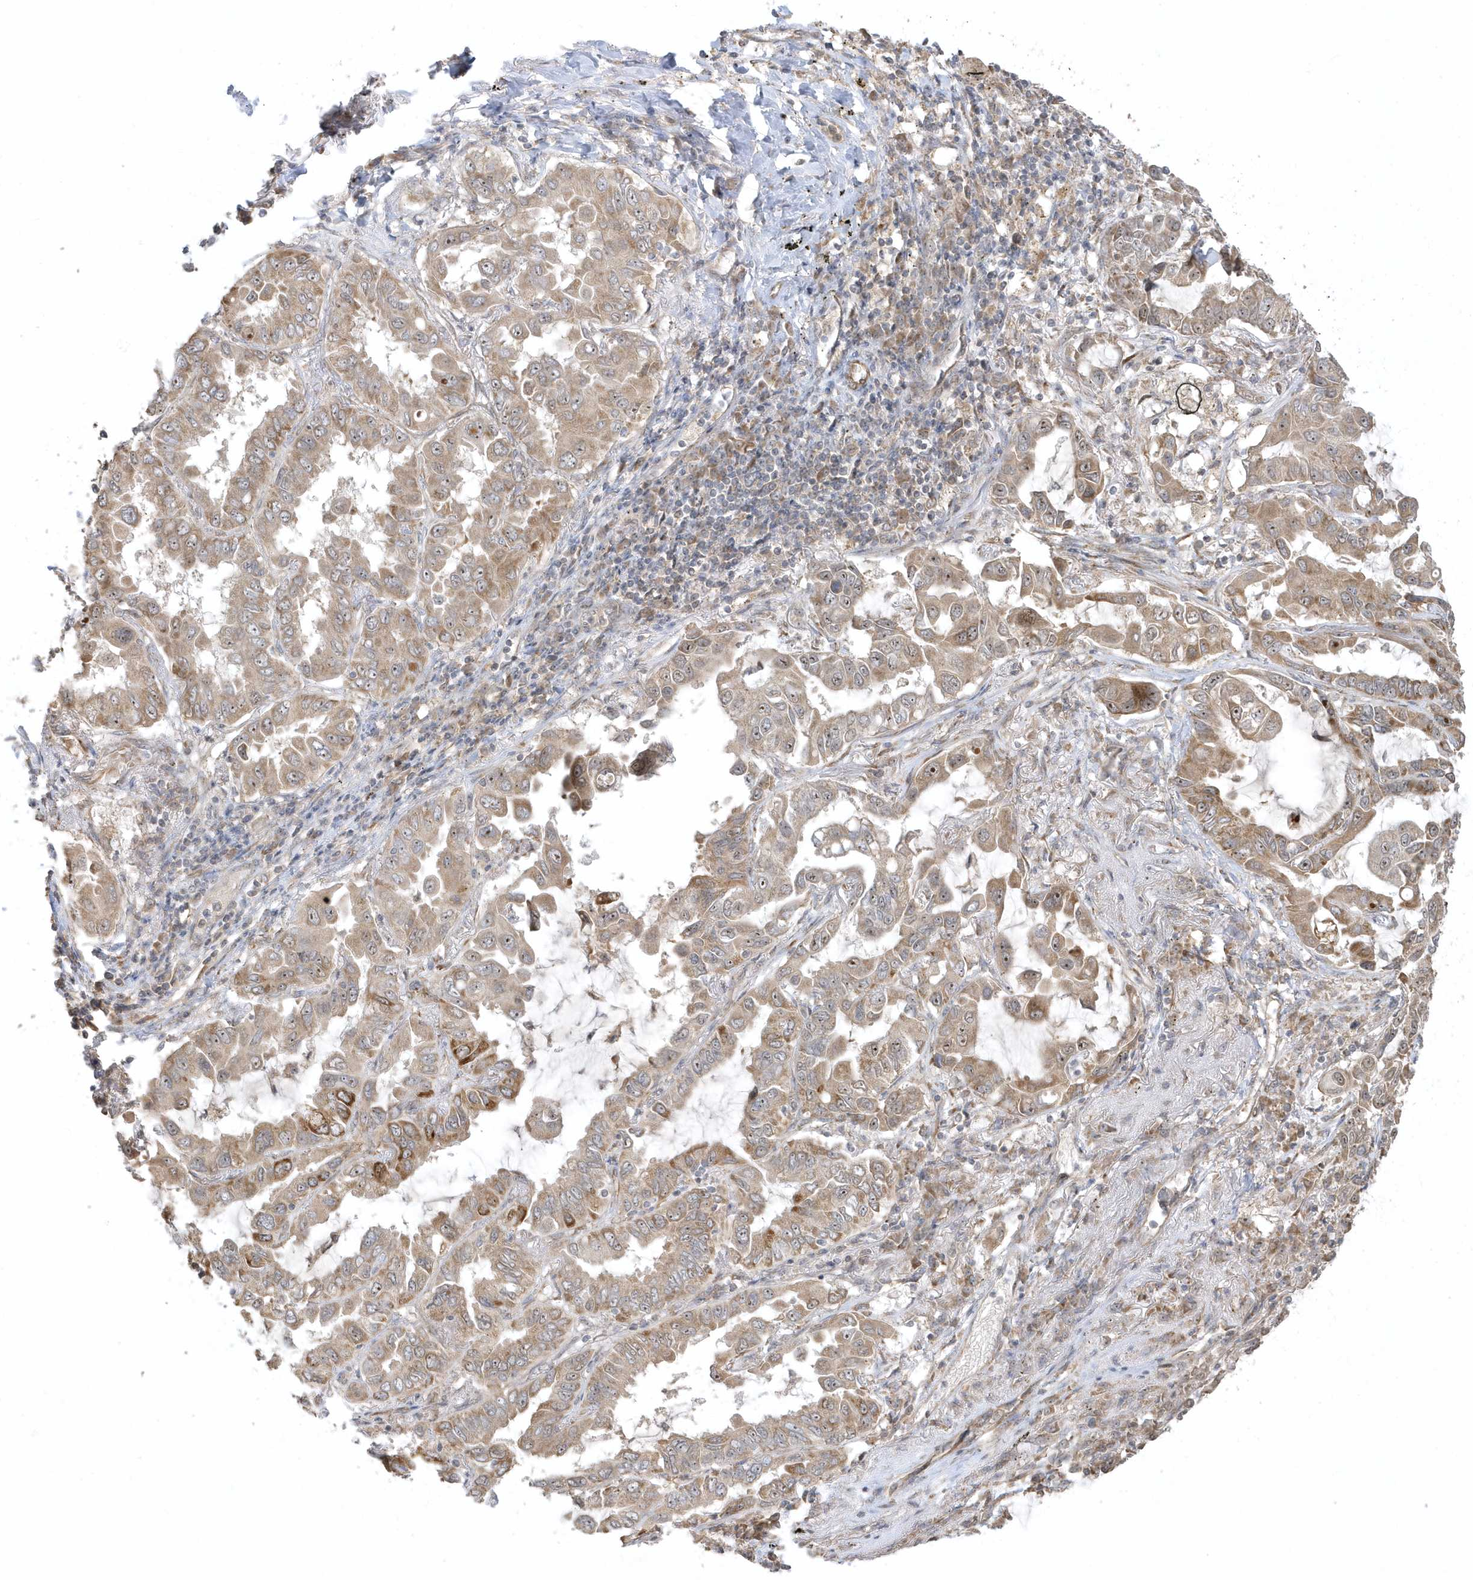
{"staining": {"intensity": "moderate", "quantity": "<25%", "location": "cytoplasmic/membranous"}, "tissue": "lung cancer", "cell_type": "Tumor cells", "image_type": "cancer", "snomed": [{"axis": "morphology", "description": "Adenocarcinoma, NOS"}, {"axis": "topography", "description": "Lung"}], "caption": "Approximately <25% of tumor cells in adenocarcinoma (lung) exhibit moderate cytoplasmic/membranous protein staining as visualized by brown immunohistochemical staining.", "gene": "ECM2", "patient": {"sex": "male", "age": 64}}